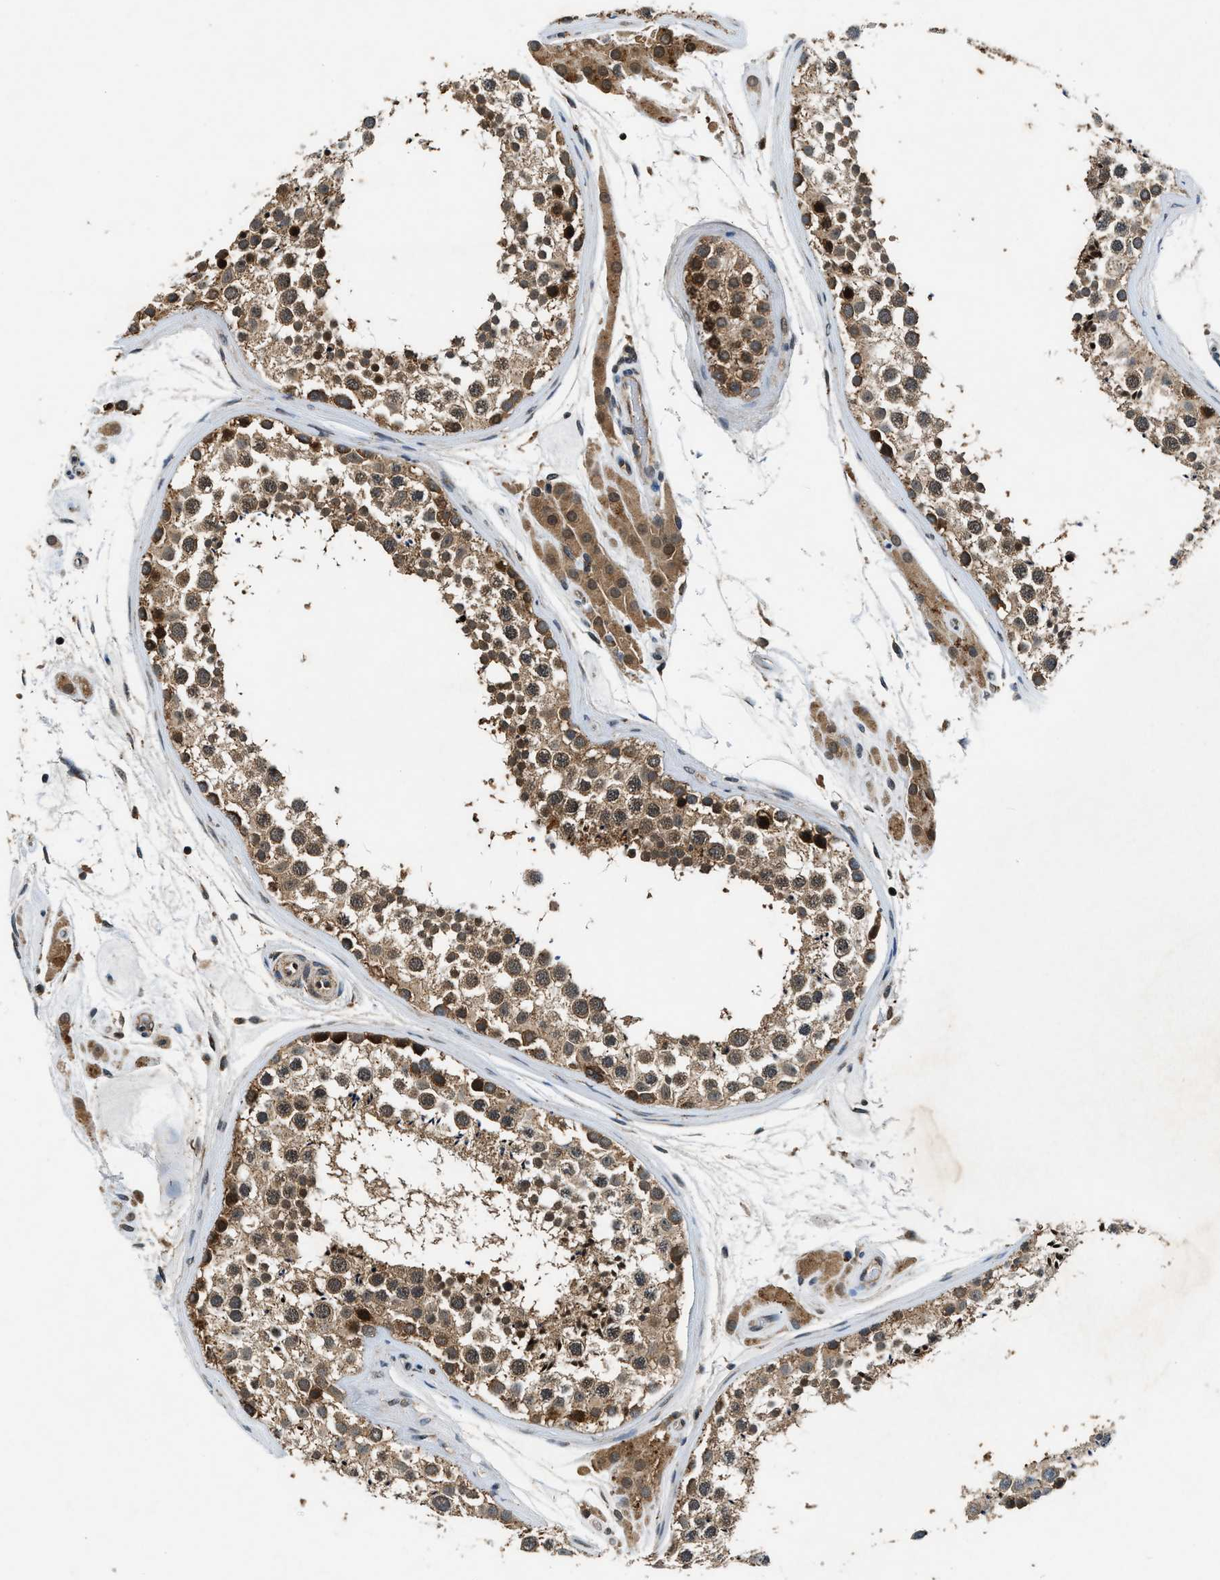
{"staining": {"intensity": "moderate", "quantity": ">75%", "location": "cytoplasmic/membranous"}, "tissue": "testis", "cell_type": "Cells in seminiferous ducts", "image_type": "normal", "snomed": [{"axis": "morphology", "description": "Normal tissue, NOS"}, {"axis": "topography", "description": "Testis"}], "caption": "Immunohistochemical staining of normal testis shows >75% levels of moderate cytoplasmic/membranous protein staining in about >75% of cells in seminiferous ducts.", "gene": "RPS6KB1", "patient": {"sex": "male", "age": 46}}